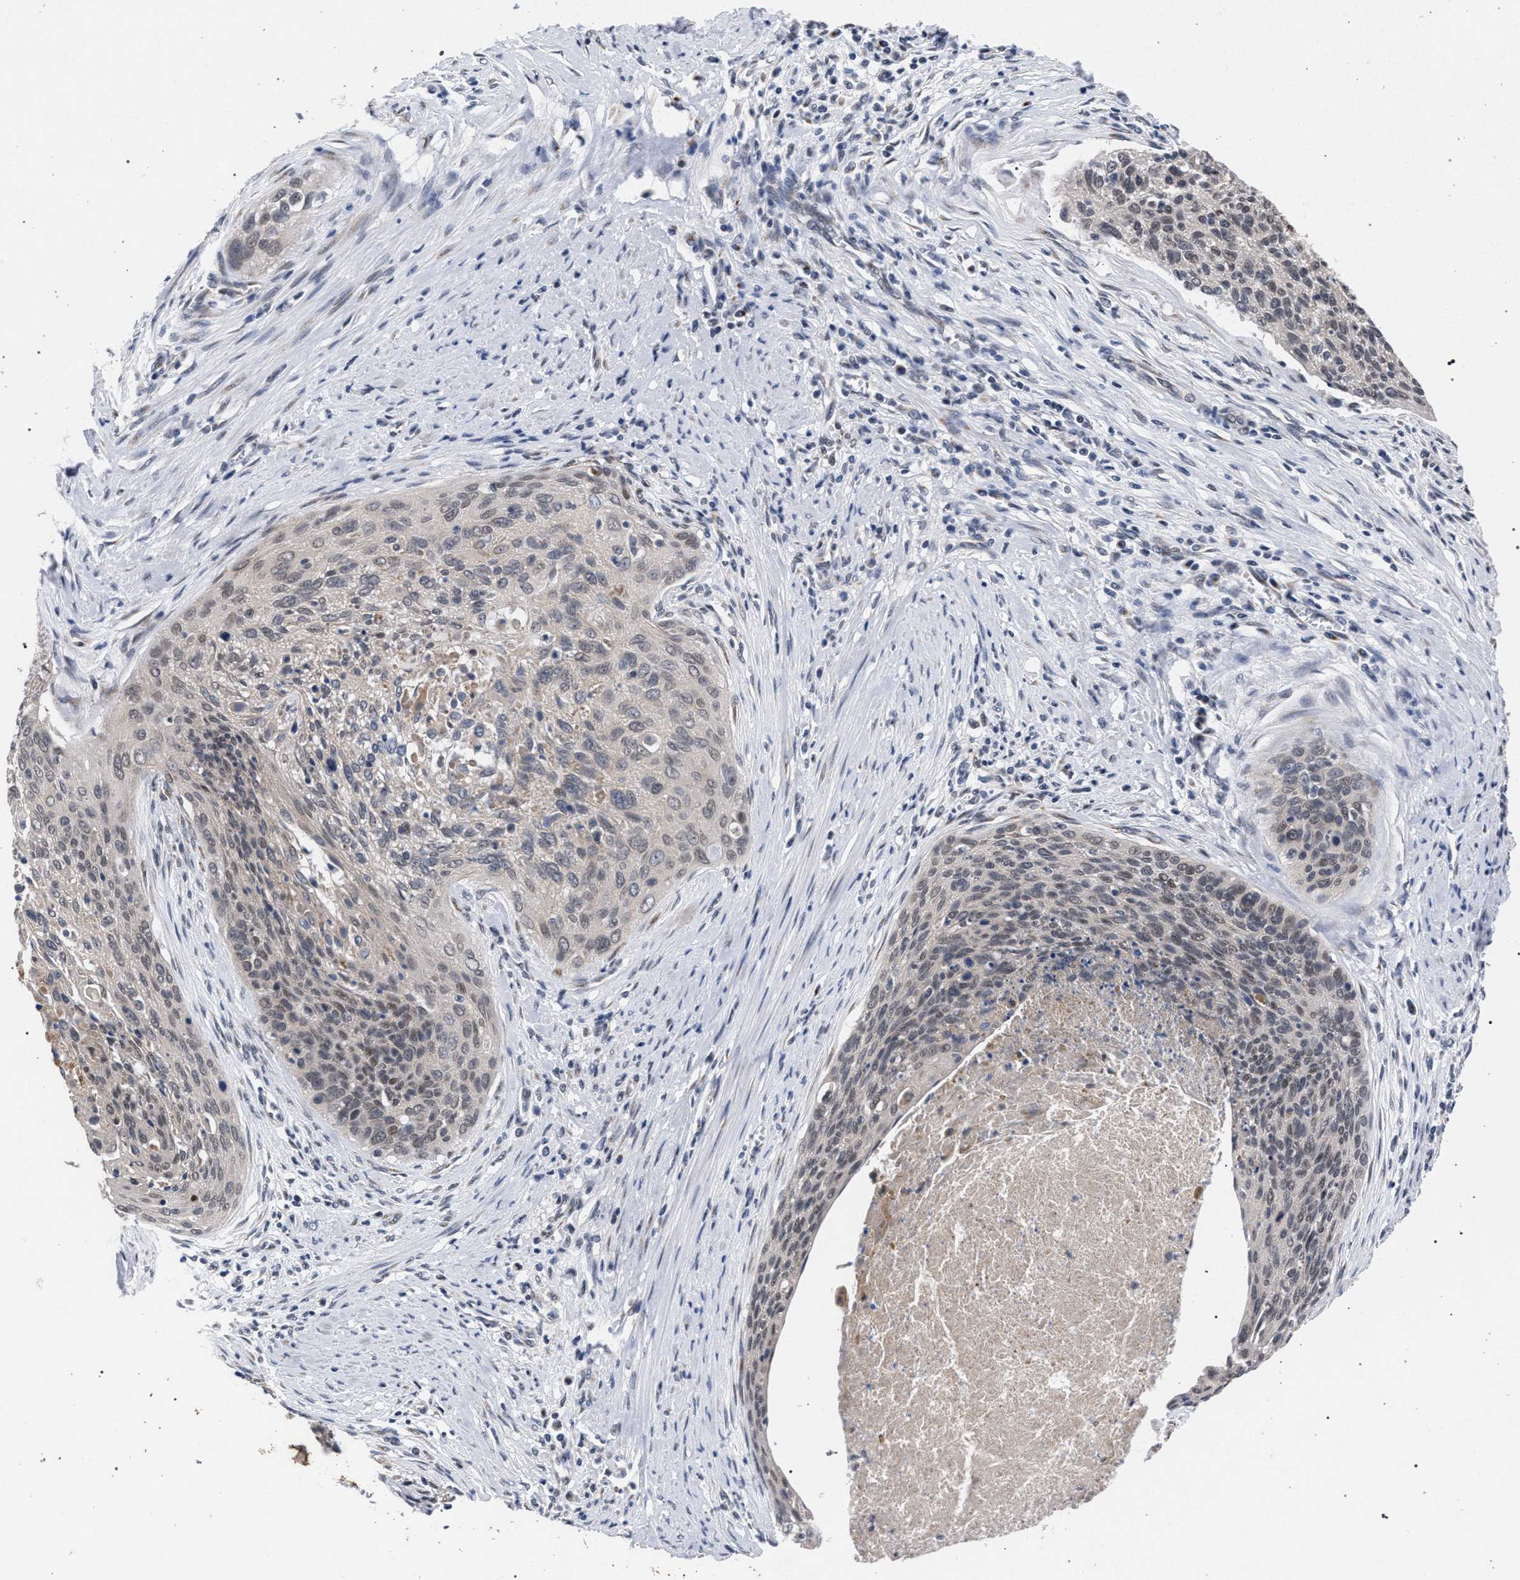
{"staining": {"intensity": "negative", "quantity": "none", "location": "none"}, "tissue": "cervical cancer", "cell_type": "Tumor cells", "image_type": "cancer", "snomed": [{"axis": "morphology", "description": "Squamous cell carcinoma, NOS"}, {"axis": "topography", "description": "Cervix"}], "caption": "Micrograph shows no significant protein positivity in tumor cells of squamous cell carcinoma (cervical).", "gene": "GOLGA2", "patient": {"sex": "female", "age": 55}}